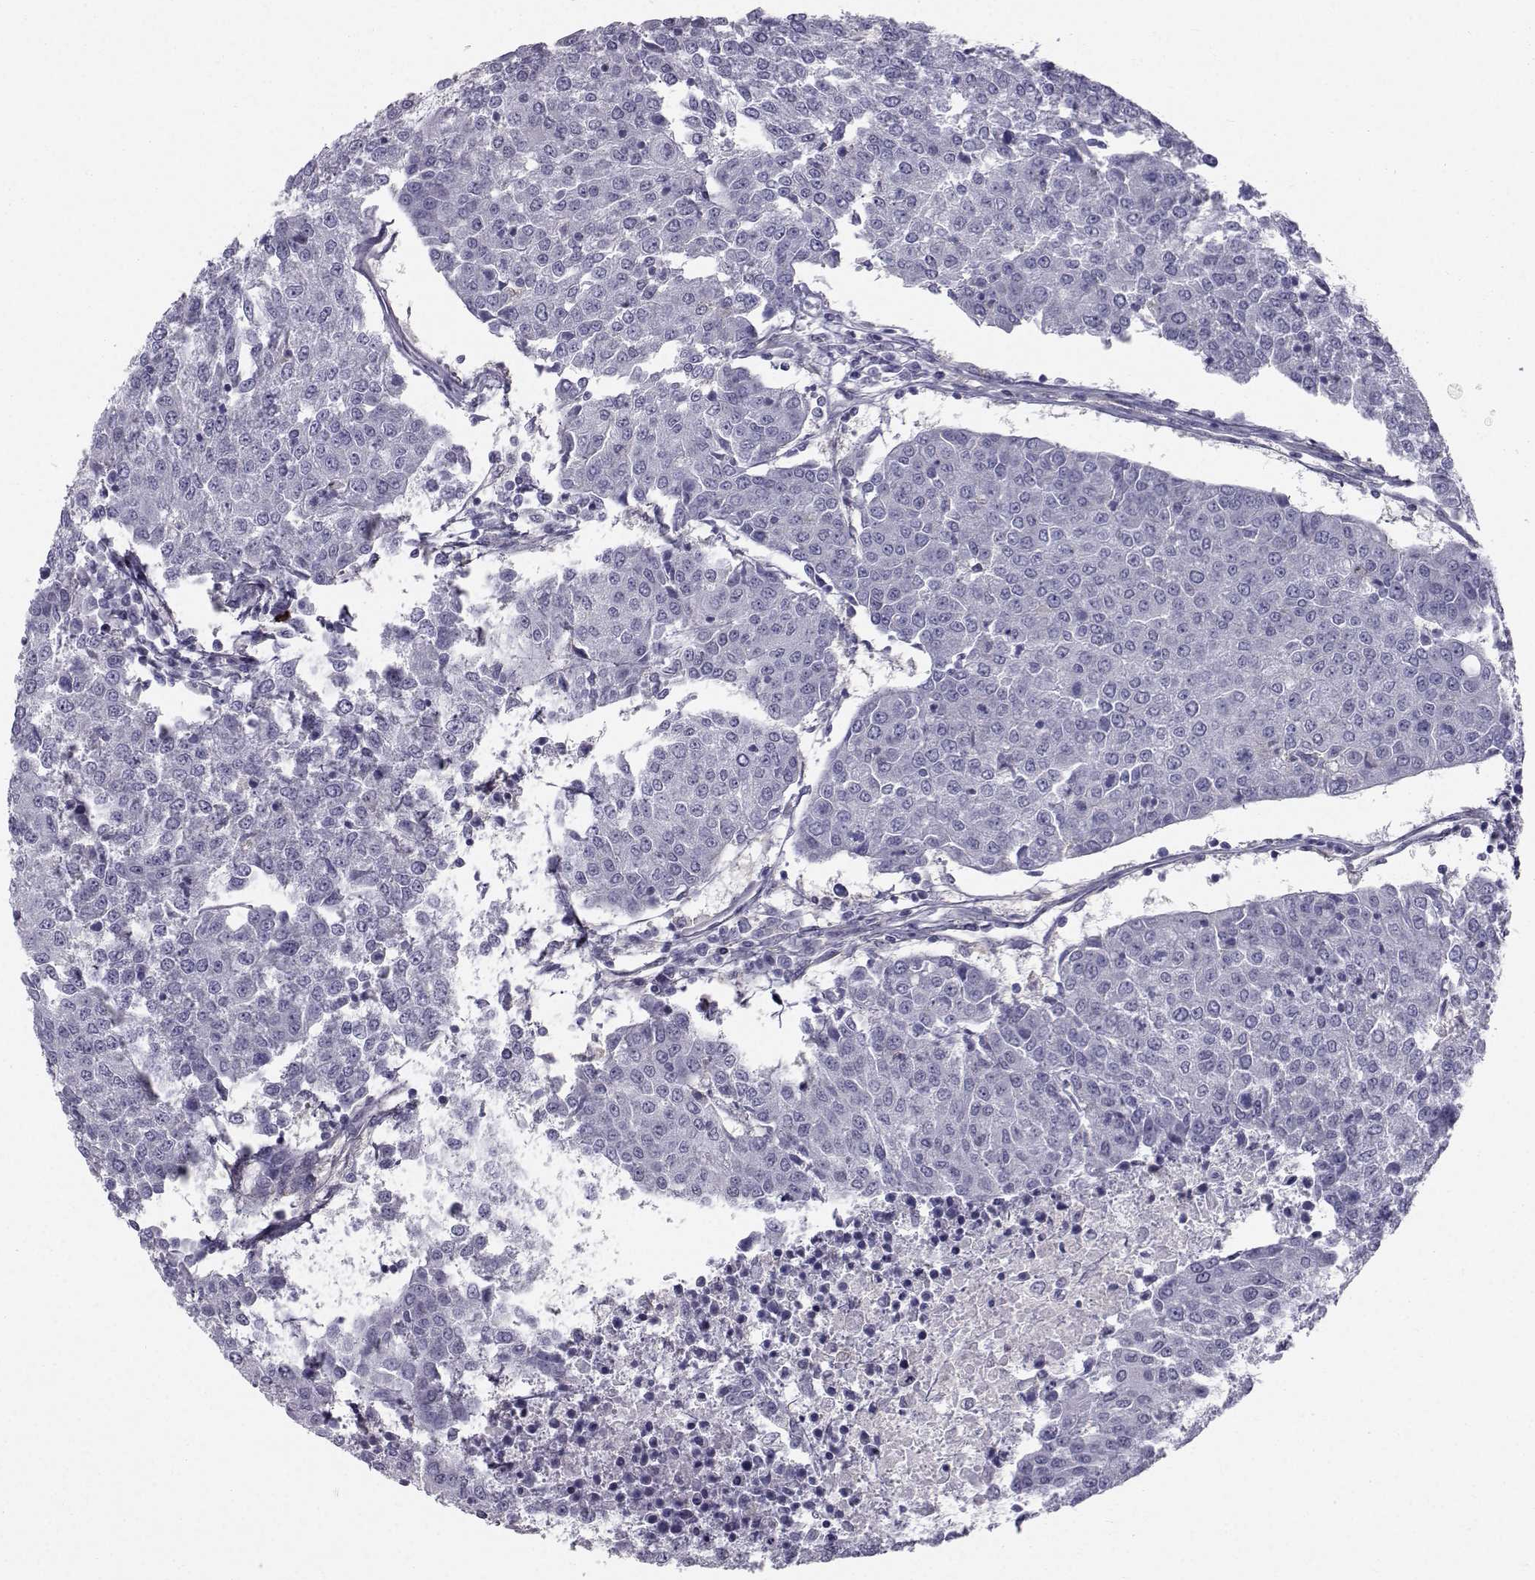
{"staining": {"intensity": "negative", "quantity": "none", "location": "none"}, "tissue": "urothelial cancer", "cell_type": "Tumor cells", "image_type": "cancer", "snomed": [{"axis": "morphology", "description": "Urothelial carcinoma, High grade"}, {"axis": "topography", "description": "Urinary bladder"}], "caption": "DAB immunohistochemical staining of urothelial carcinoma (high-grade) demonstrates no significant expression in tumor cells.", "gene": "SPDYE4", "patient": {"sex": "female", "age": 85}}